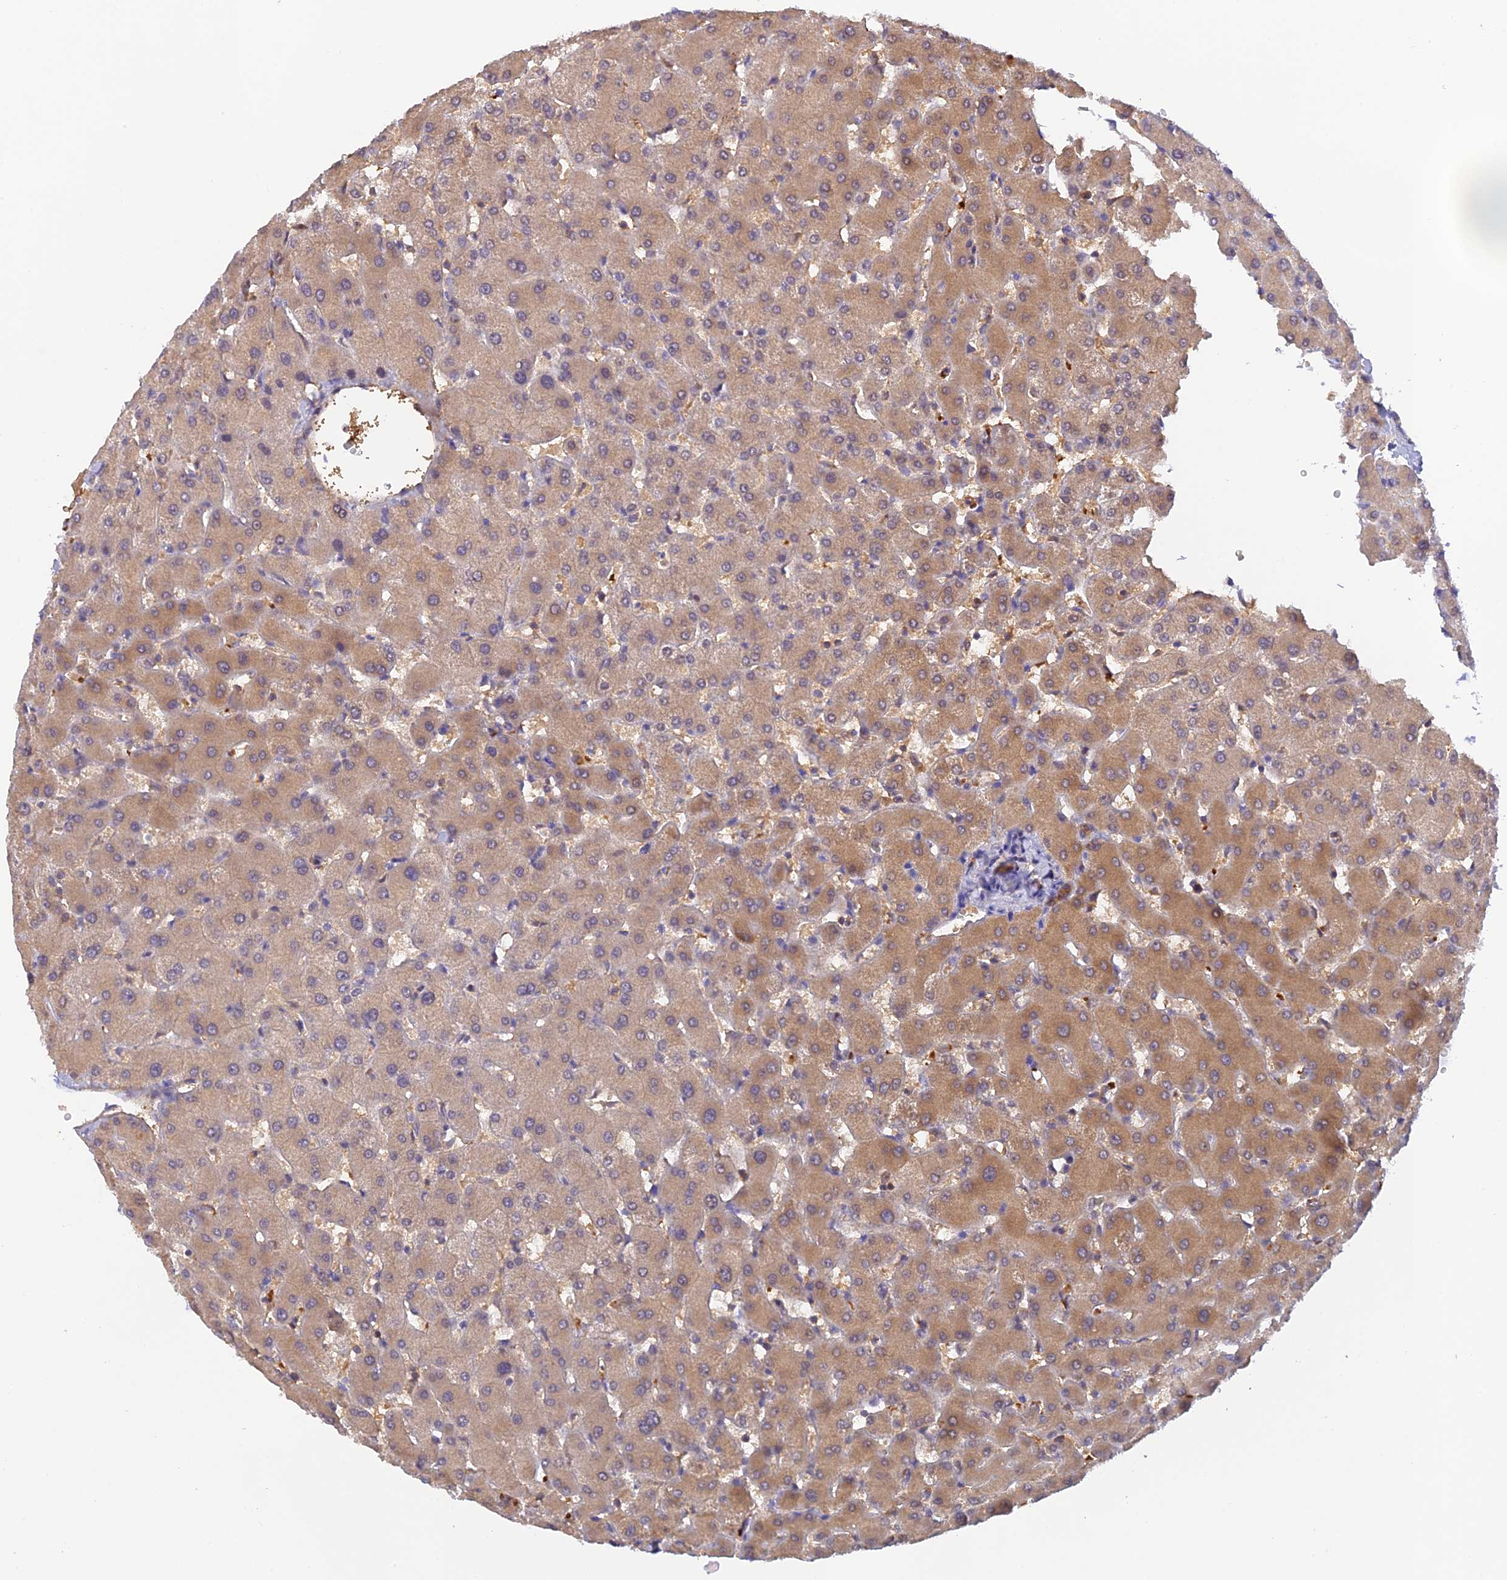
{"staining": {"intensity": "moderate", "quantity": ">75%", "location": "cytoplasmic/membranous"}, "tissue": "liver", "cell_type": "Cholangiocytes", "image_type": "normal", "snomed": [{"axis": "morphology", "description": "Normal tissue, NOS"}, {"axis": "topography", "description": "Liver"}], "caption": "Moderate cytoplasmic/membranous positivity is appreciated in approximately >75% of cholangiocytes in benign liver.", "gene": "HDHD2", "patient": {"sex": "female", "age": 63}}